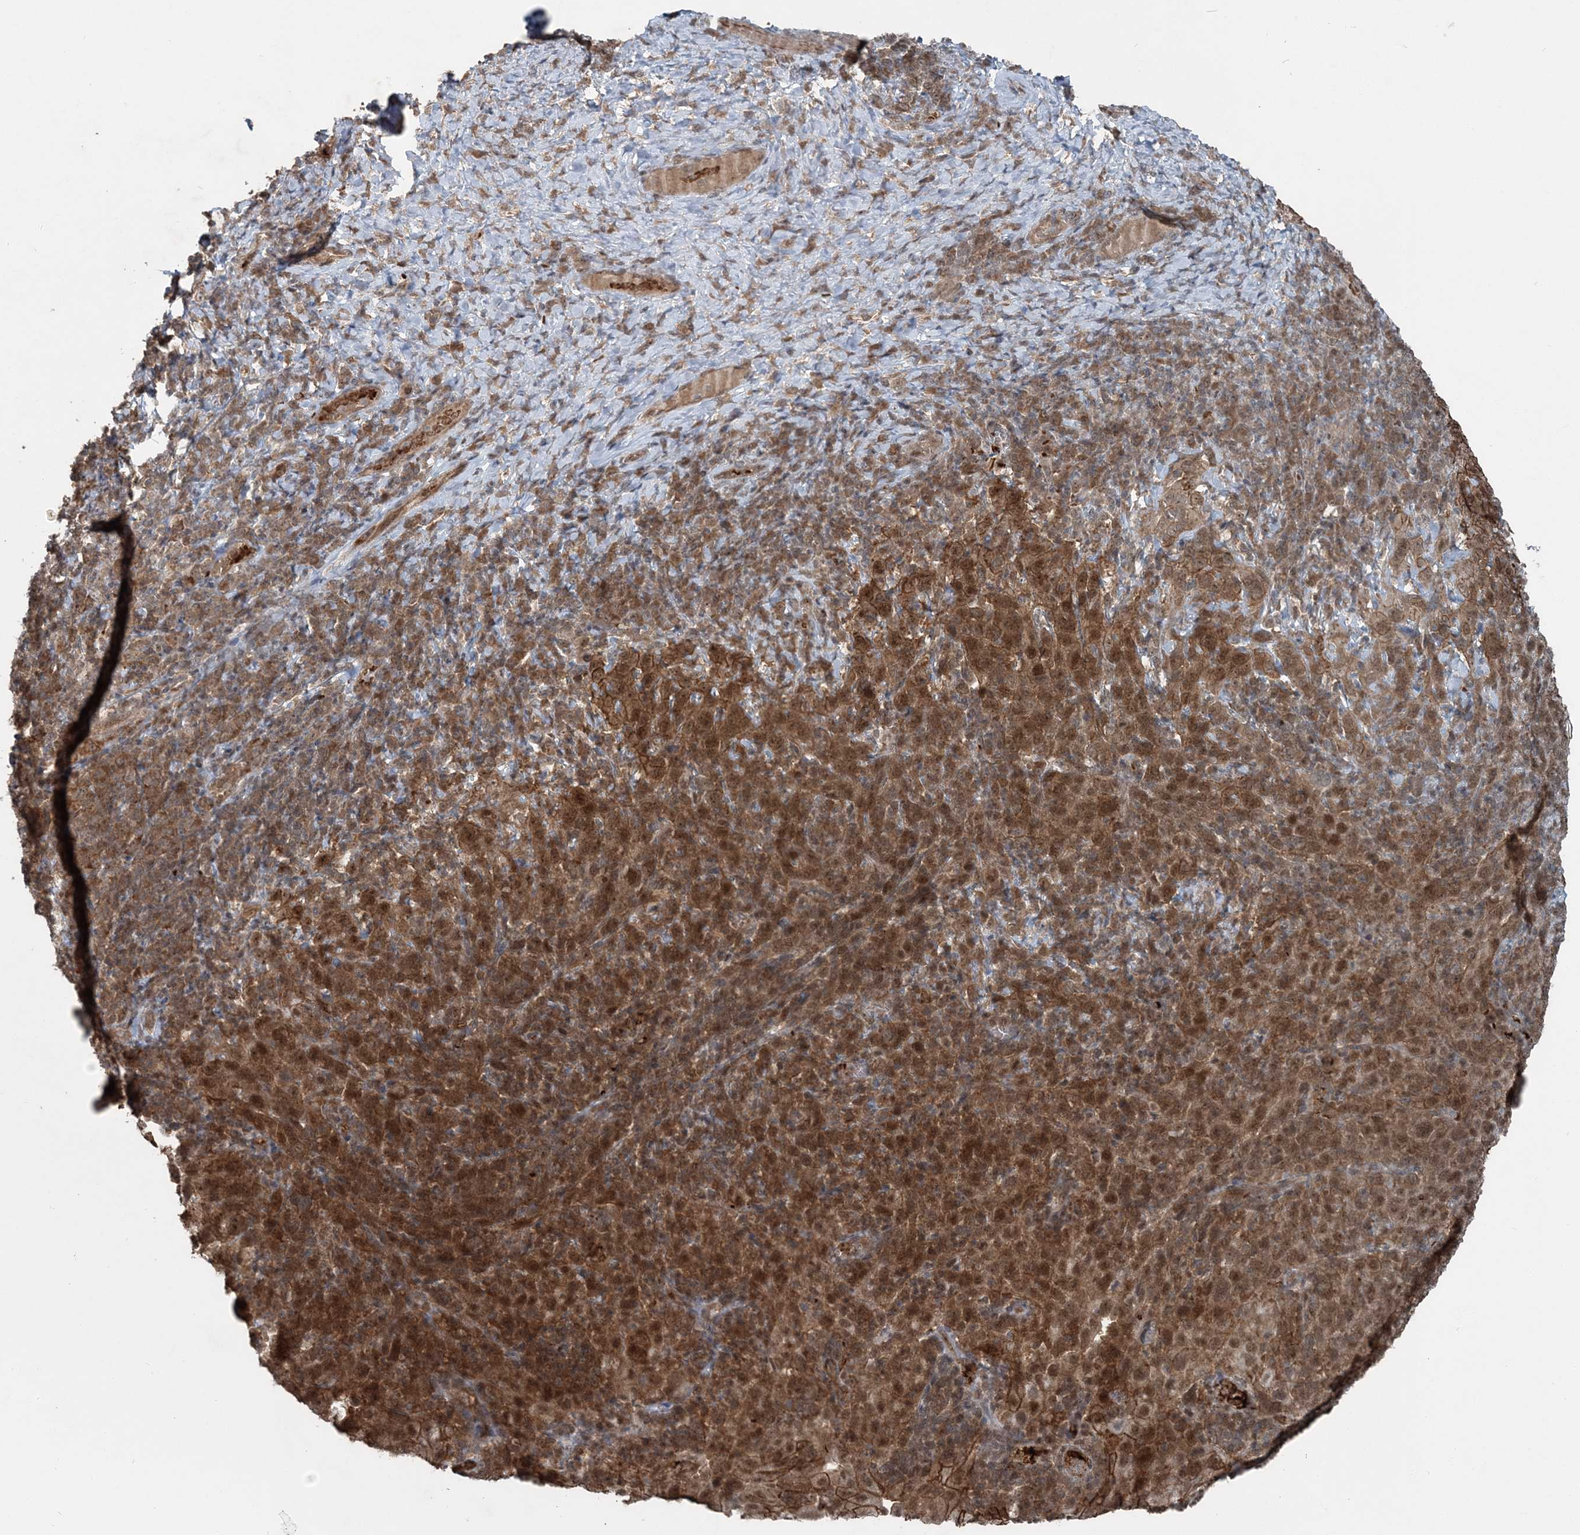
{"staining": {"intensity": "moderate", "quantity": ">75%", "location": "cytoplasmic/membranous,nuclear"}, "tissue": "cervical cancer", "cell_type": "Tumor cells", "image_type": "cancer", "snomed": [{"axis": "morphology", "description": "Squamous cell carcinoma, NOS"}, {"axis": "topography", "description": "Cervix"}], "caption": "Immunohistochemical staining of squamous cell carcinoma (cervical) exhibits medium levels of moderate cytoplasmic/membranous and nuclear protein expression in approximately >75% of tumor cells.", "gene": "FBXL17", "patient": {"sex": "female", "age": 46}}